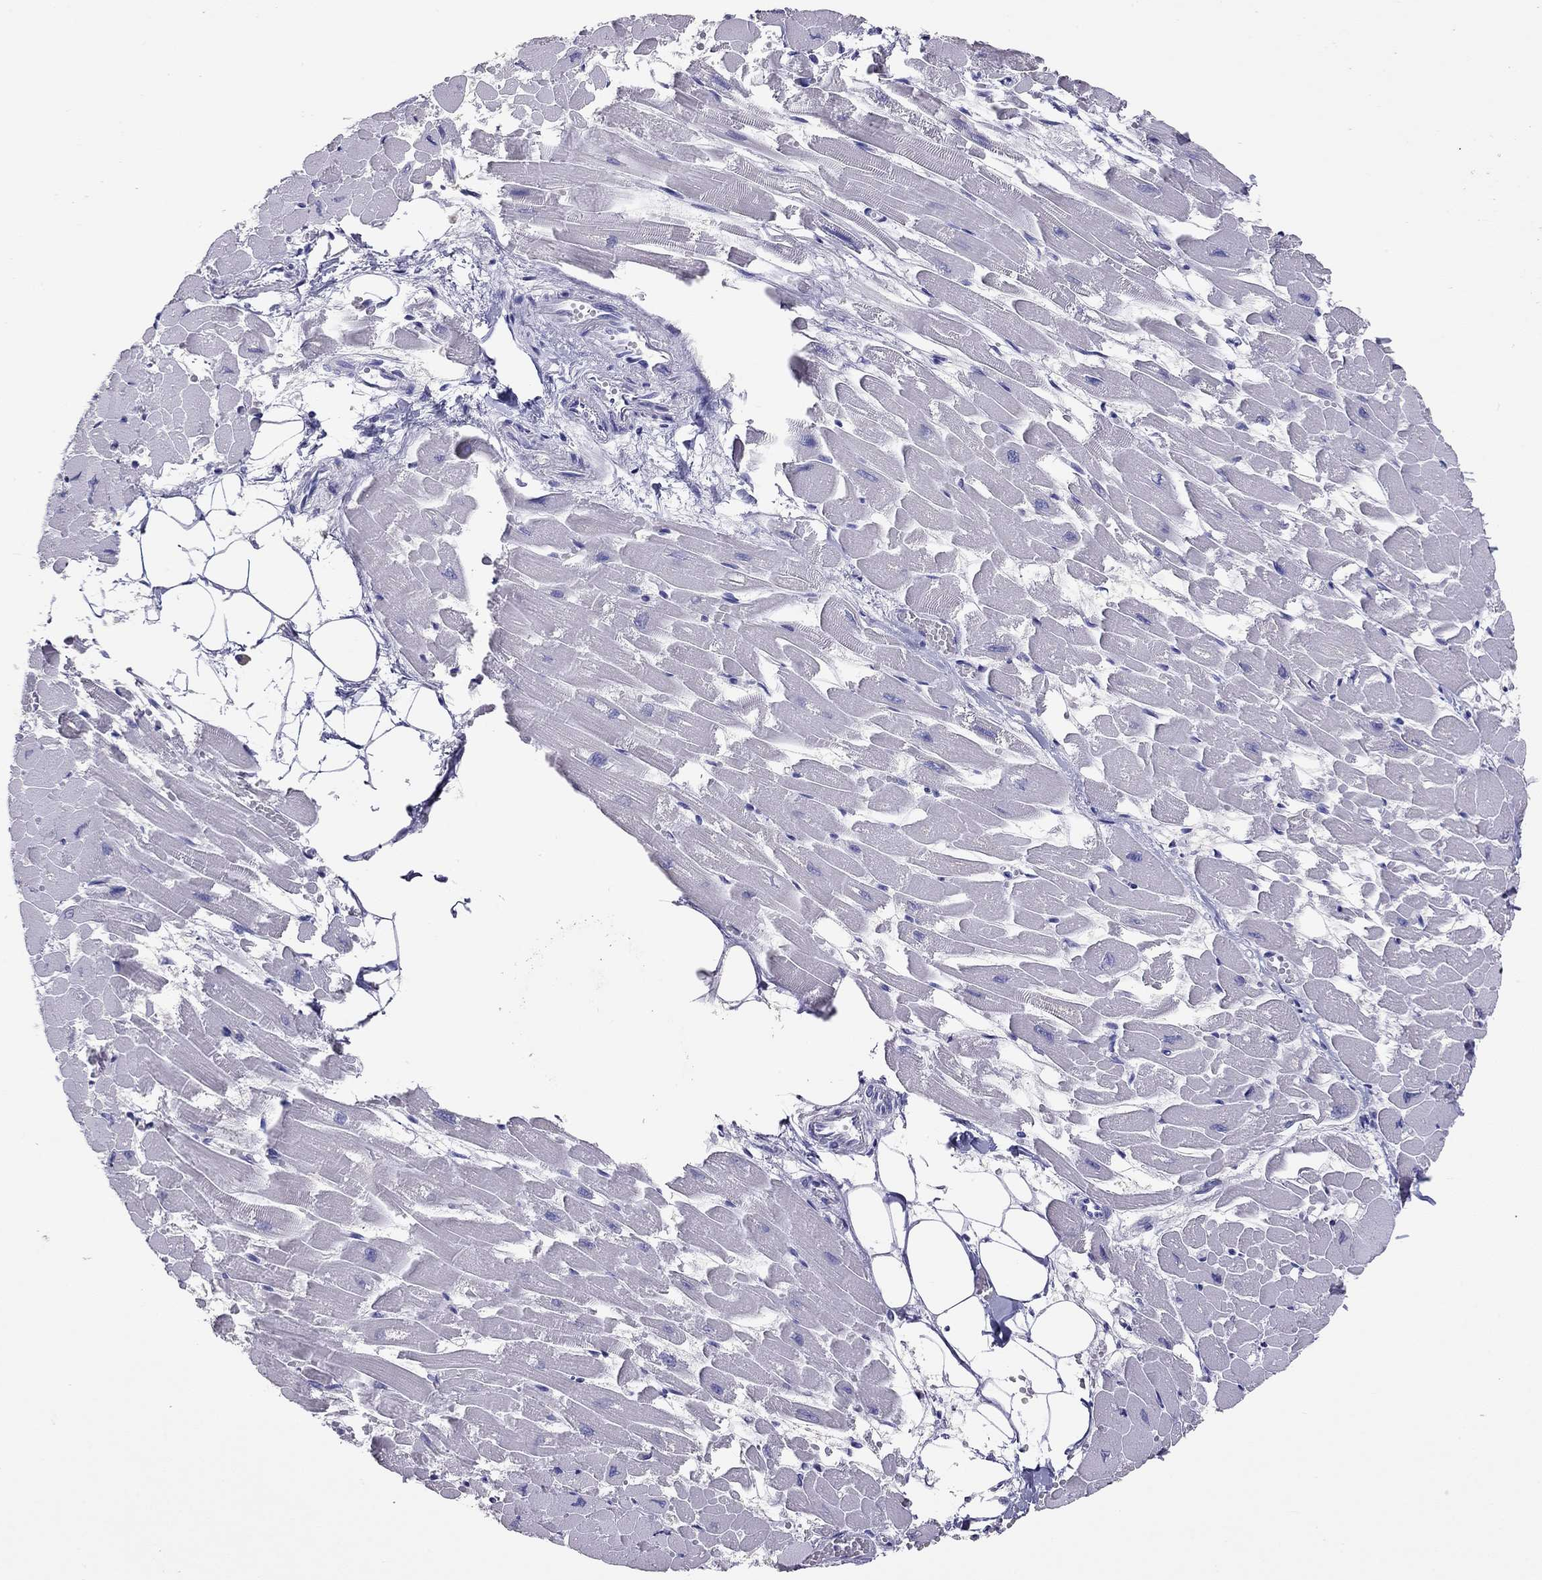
{"staining": {"intensity": "negative", "quantity": "none", "location": "none"}, "tissue": "heart muscle", "cell_type": "Cardiomyocytes", "image_type": "normal", "snomed": [{"axis": "morphology", "description": "Normal tissue, NOS"}, {"axis": "topography", "description": "Heart"}], "caption": "DAB immunohistochemical staining of normal human heart muscle displays no significant expression in cardiomyocytes.", "gene": "CALHM1", "patient": {"sex": "female", "age": 52}}